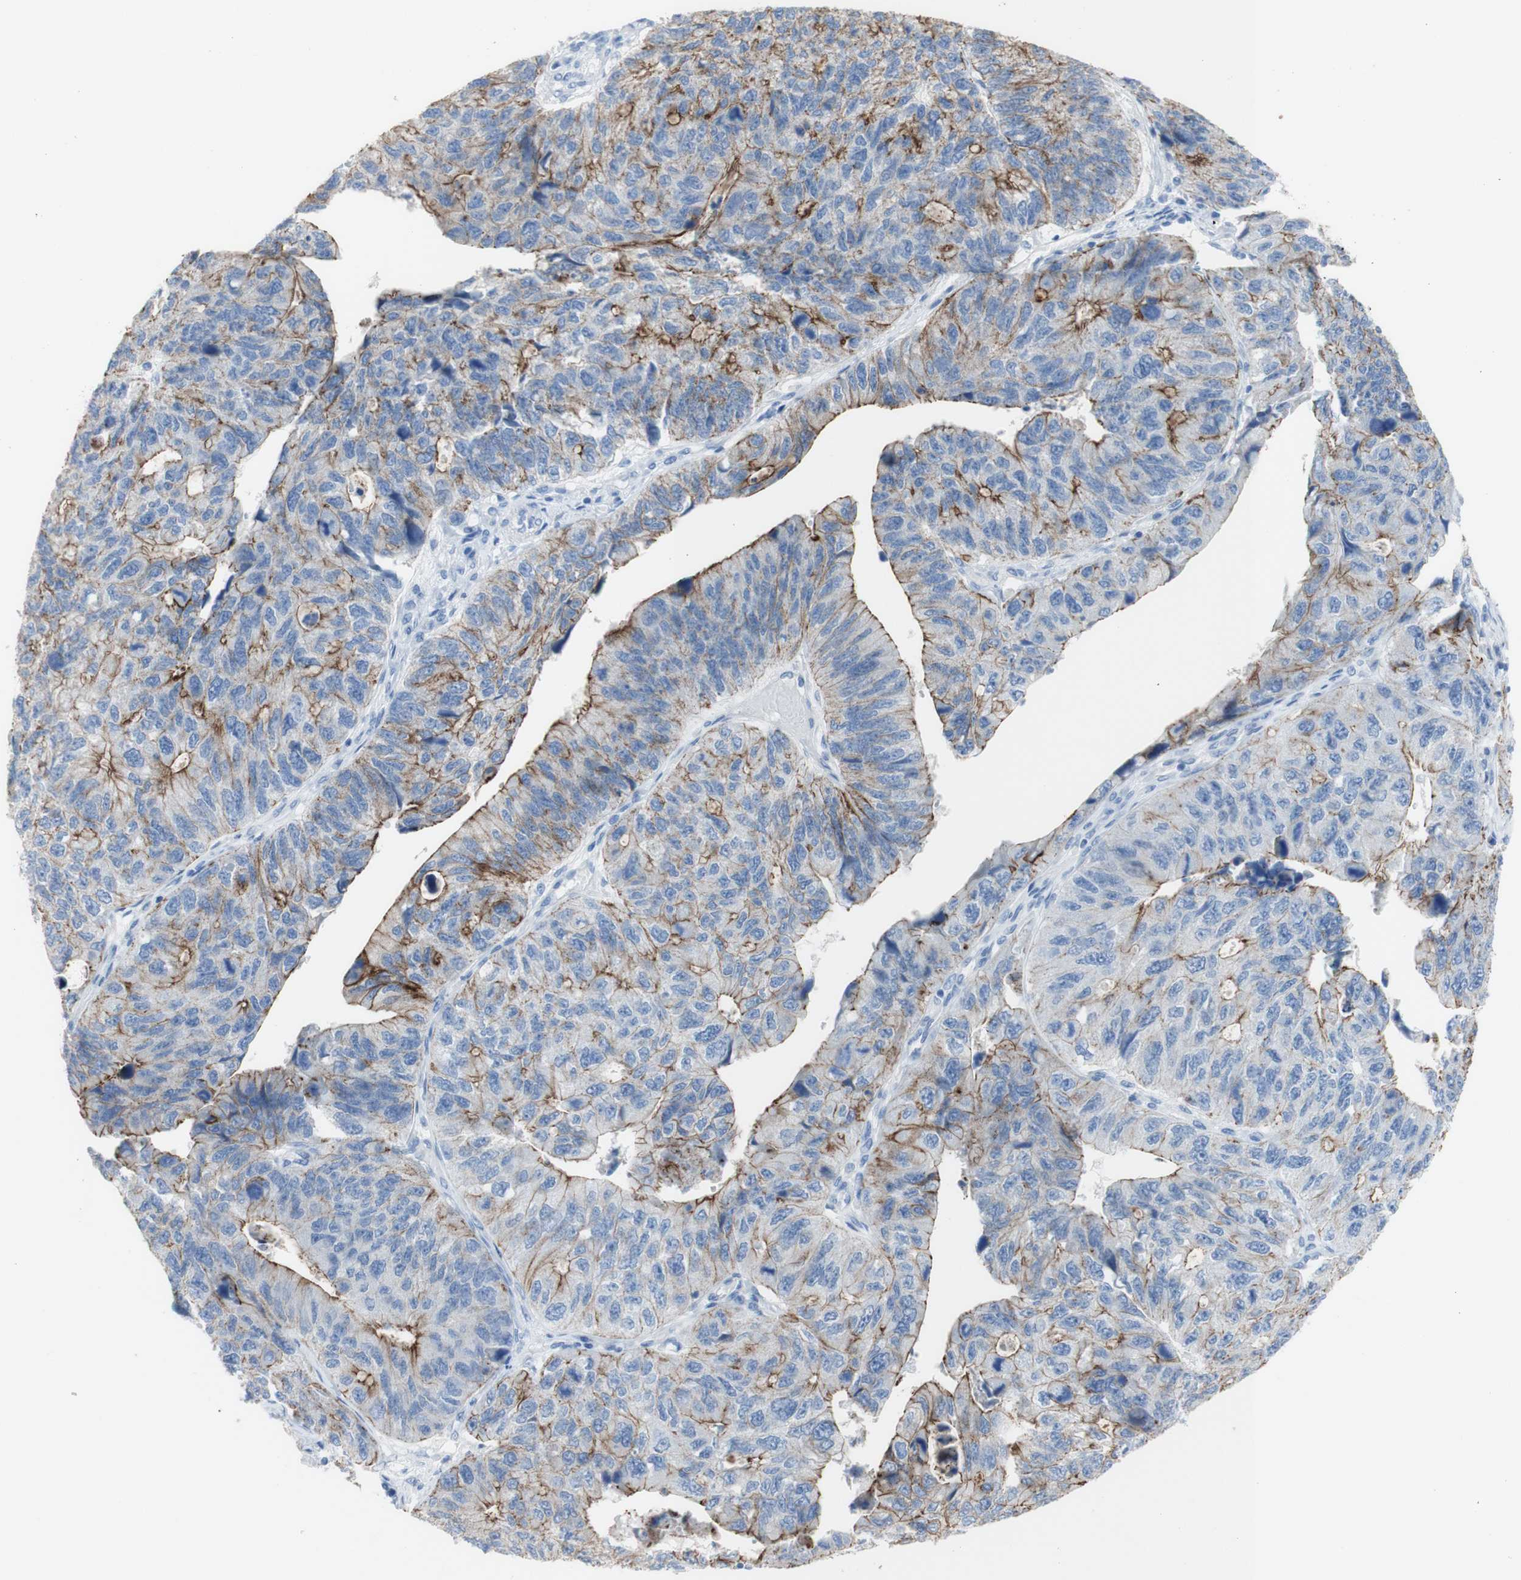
{"staining": {"intensity": "moderate", "quantity": ">75%", "location": "cytoplasmic/membranous"}, "tissue": "stomach cancer", "cell_type": "Tumor cells", "image_type": "cancer", "snomed": [{"axis": "morphology", "description": "Adenocarcinoma, NOS"}, {"axis": "topography", "description": "Stomach"}], "caption": "Immunohistochemical staining of human adenocarcinoma (stomach) reveals moderate cytoplasmic/membranous protein positivity in about >75% of tumor cells. (Stains: DAB in brown, nuclei in blue, Microscopy: brightfield microscopy at high magnification).", "gene": "DSC2", "patient": {"sex": "male", "age": 59}}